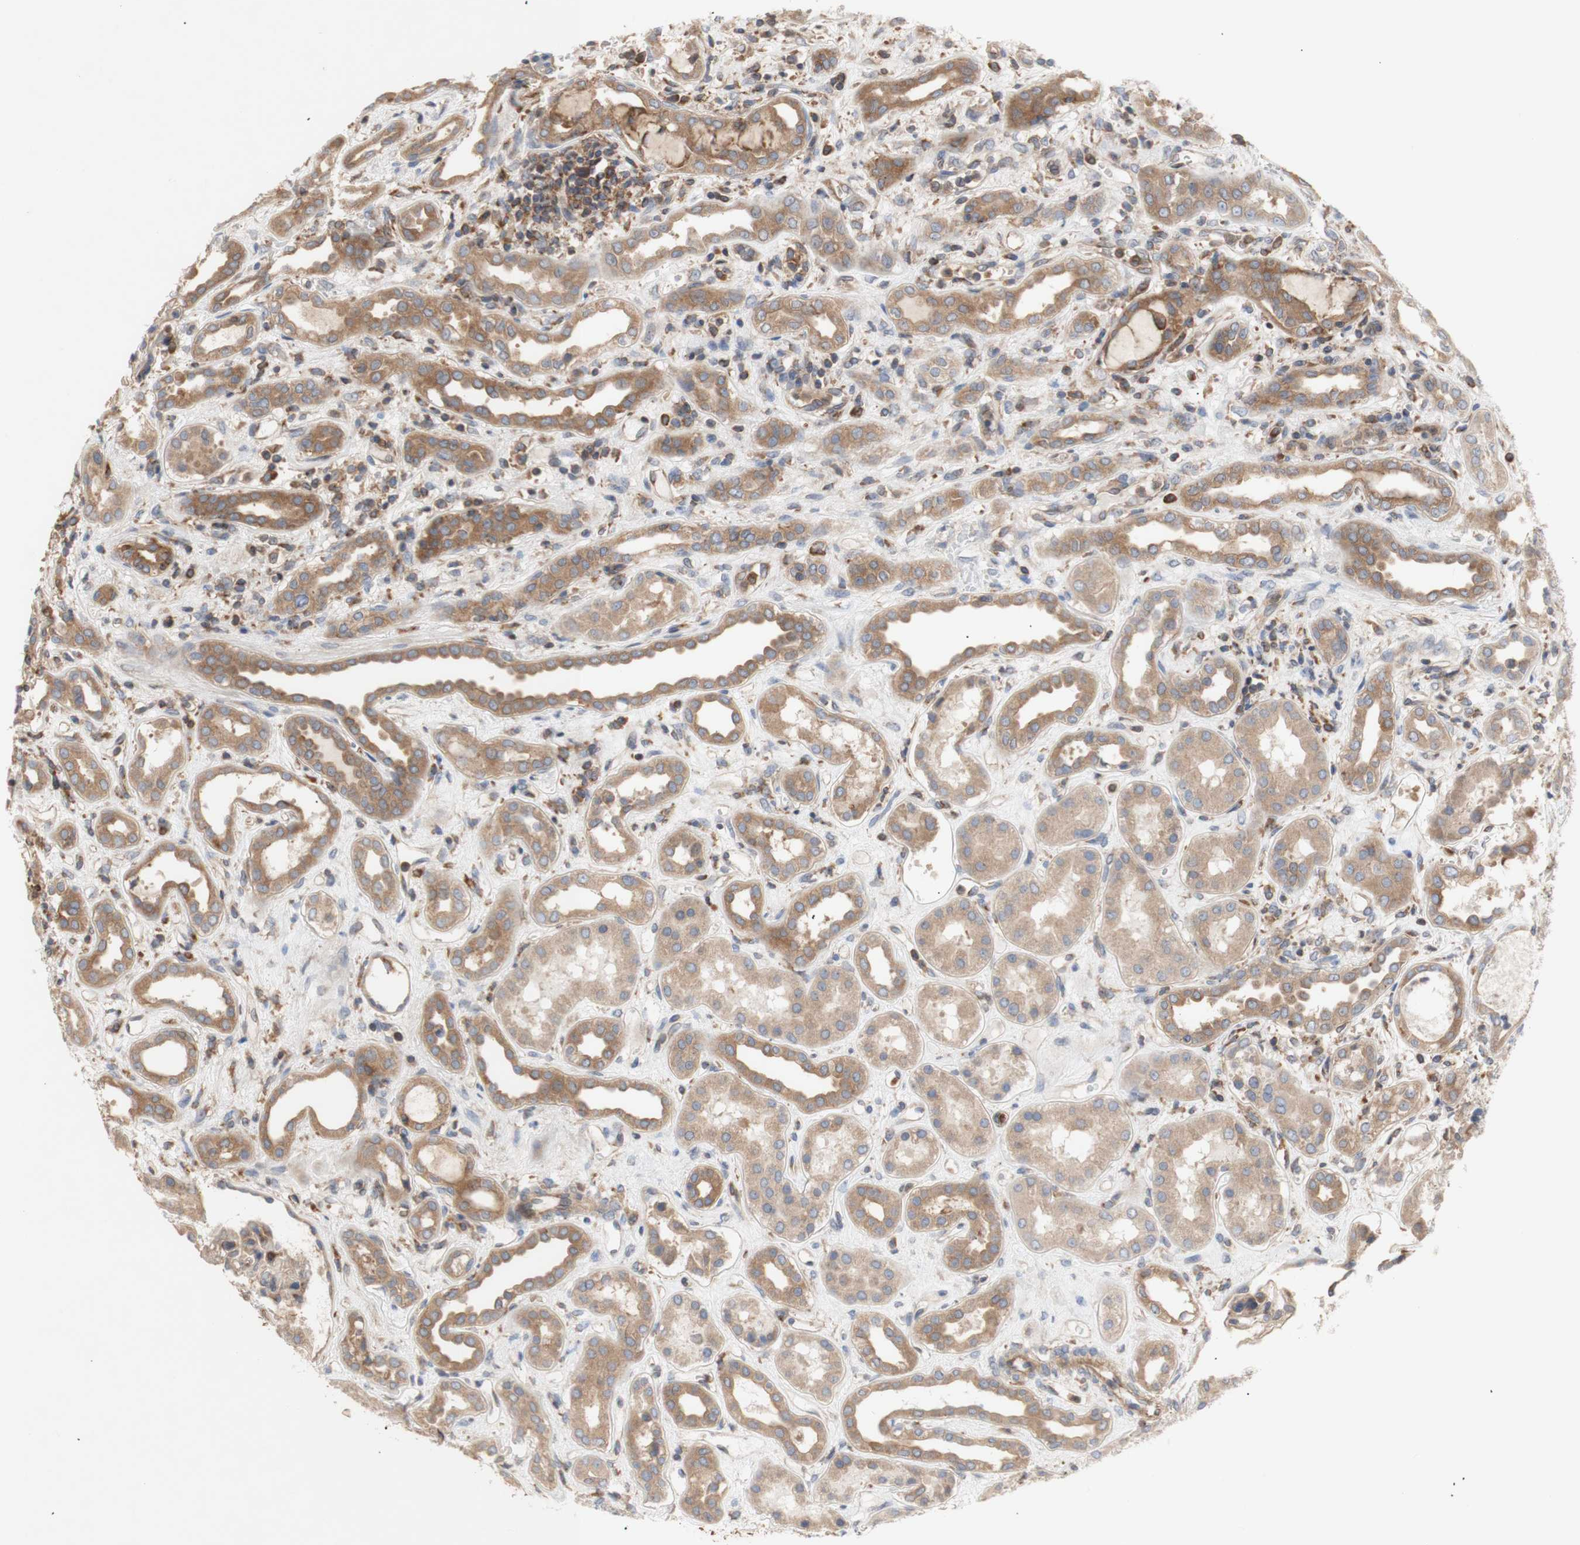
{"staining": {"intensity": "moderate", "quantity": "25%-75%", "location": "cytoplasmic/membranous"}, "tissue": "kidney", "cell_type": "Cells in glomeruli", "image_type": "normal", "snomed": [{"axis": "morphology", "description": "Normal tissue, NOS"}, {"axis": "topography", "description": "Kidney"}], "caption": "A medium amount of moderate cytoplasmic/membranous expression is present in approximately 25%-75% of cells in glomeruli in benign kidney. (IHC, brightfield microscopy, high magnification).", "gene": "IKBKG", "patient": {"sex": "male", "age": 59}}